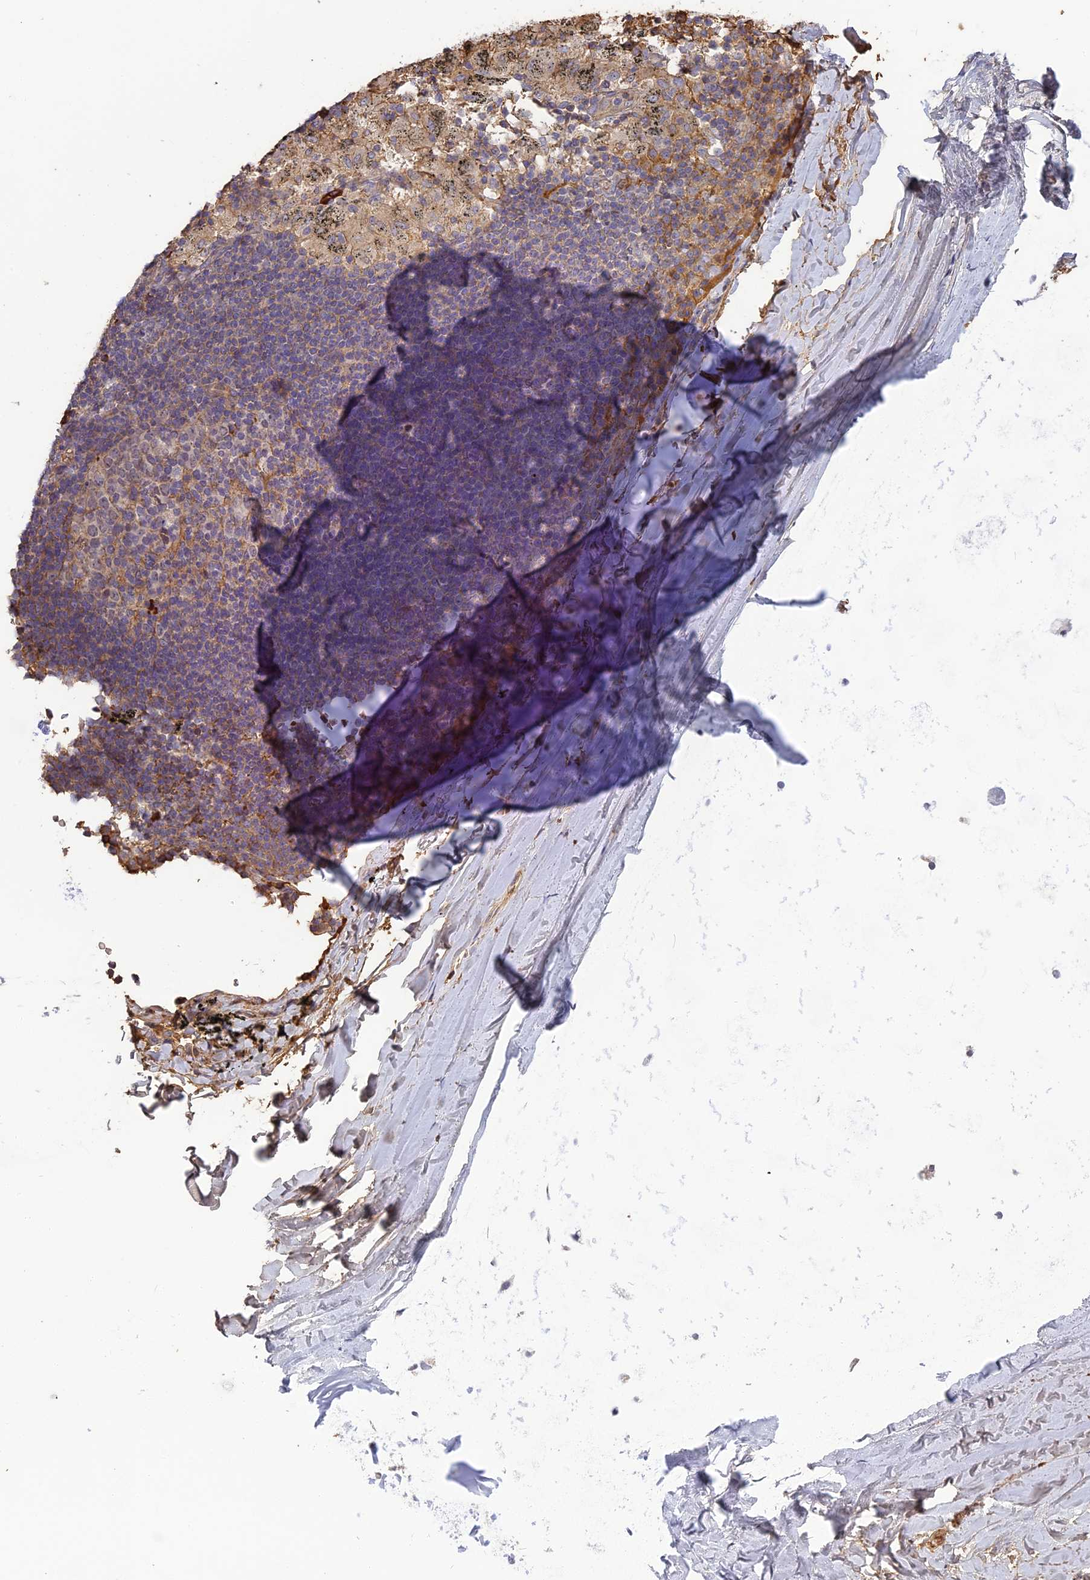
{"staining": {"intensity": "moderate", "quantity": ">75%", "location": "cytoplasmic/membranous"}, "tissue": "adipose tissue", "cell_type": "Adipocytes", "image_type": "normal", "snomed": [{"axis": "morphology", "description": "Normal tissue, NOS"}, {"axis": "topography", "description": "Lymph node"}, {"axis": "topography", "description": "Bronchus"}], "caption": "Protein analysis of normal adipose tissue reveals moderate cytoplasmic/membranous expression in about >75% of adipocytes.", "gene": "ERMAP", "patient": {"sex": "male", "age": 63}}